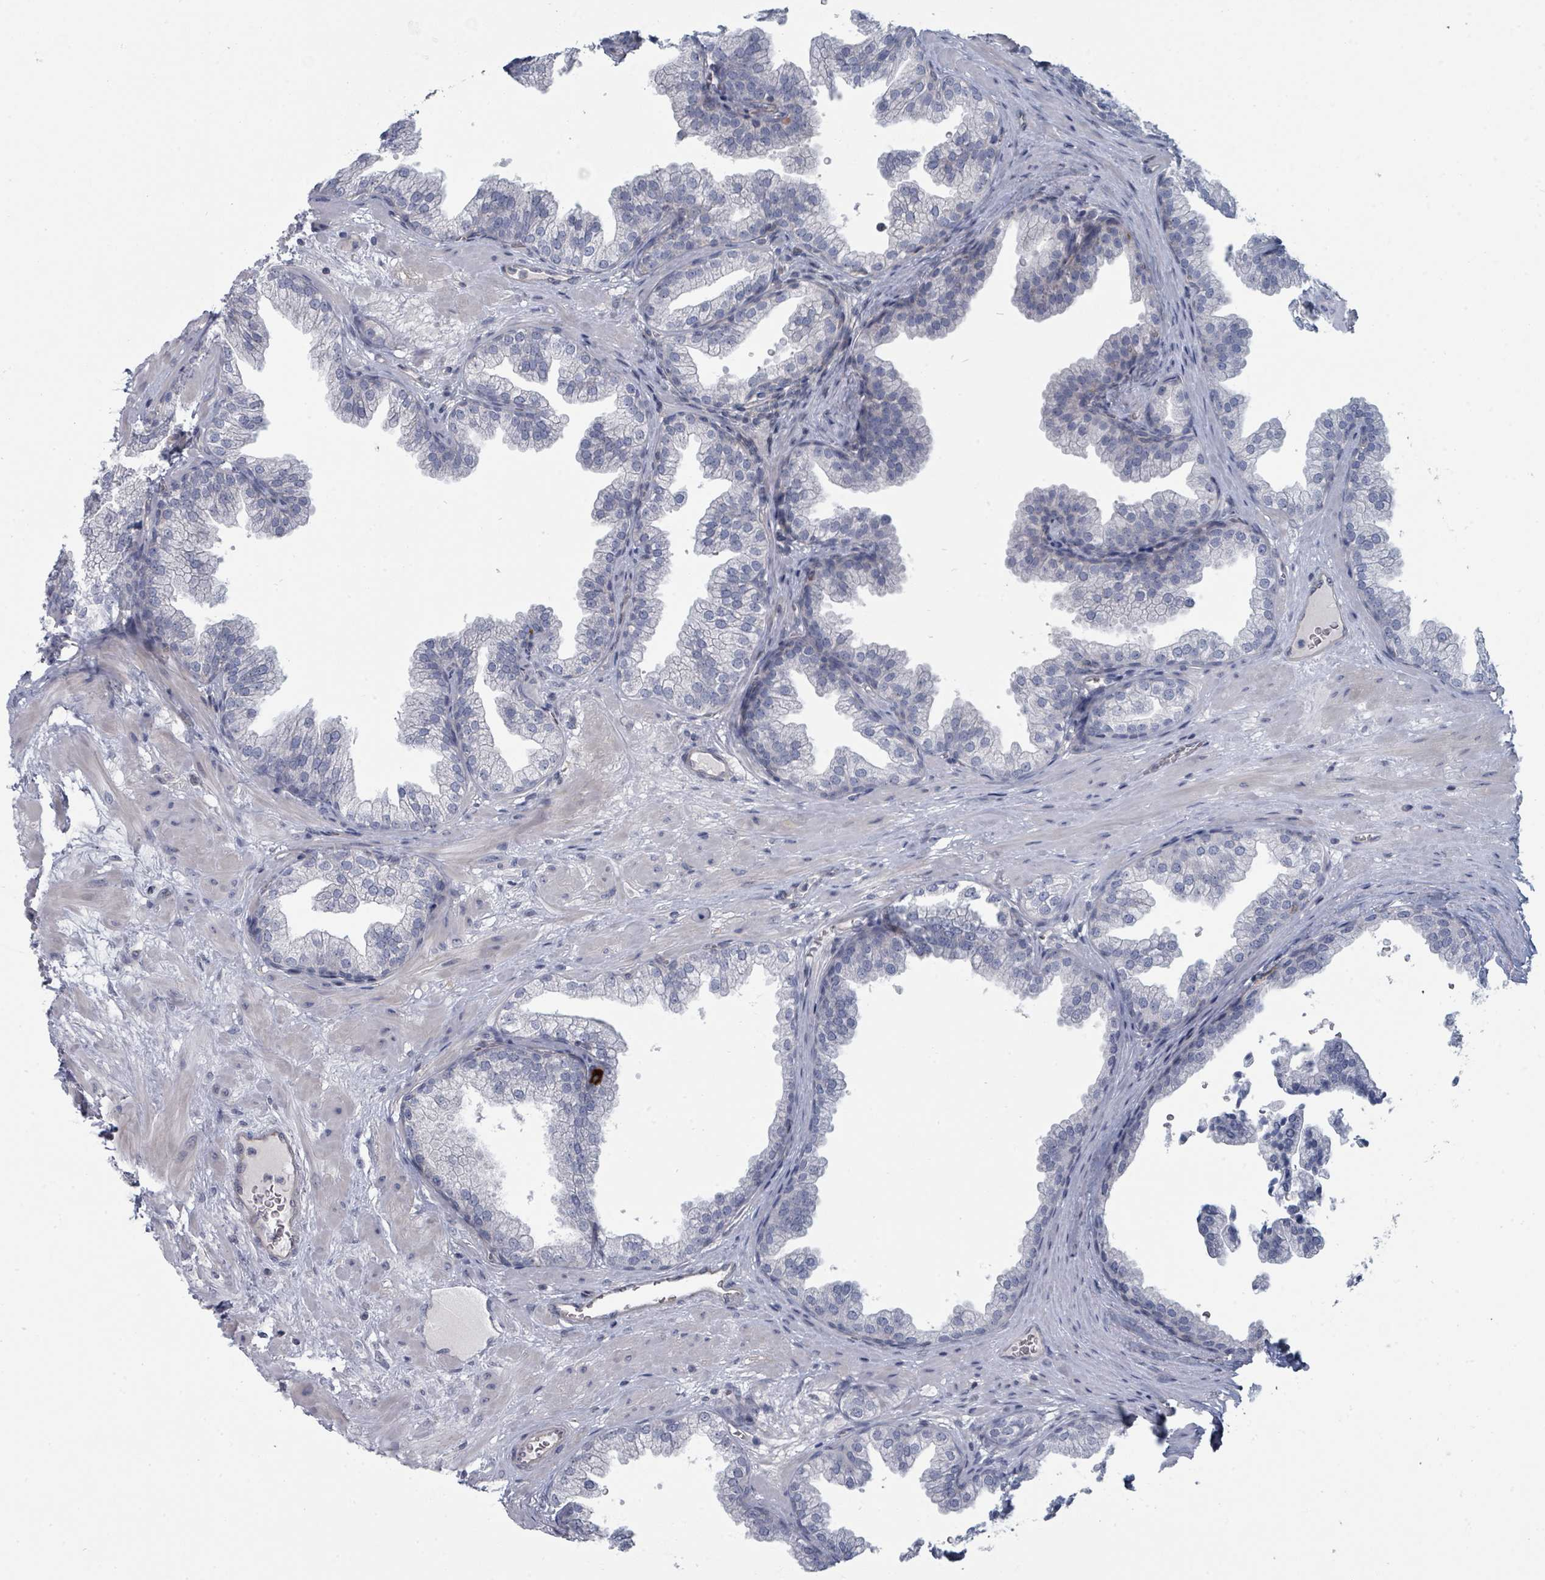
{"staining": {"intensity": "negative", "quantity": "none", "location": "none"}, "tissue": "prostate", "cell_type": "Glandular cells", "image_type": "normal", "snomed": [{"axis": "morphology", "description": "Normal tissue, NOS"}, {"axis": "topography", "description": "Prostate"}], "caption": "DAB (3,3'-diaminobenzidine) immunohistochemical staining of unremarkable prostate reveals no significant expression in glandular cells.", "gene": "SLC25A45", "patient": {"sex": "male", "age": 37}}